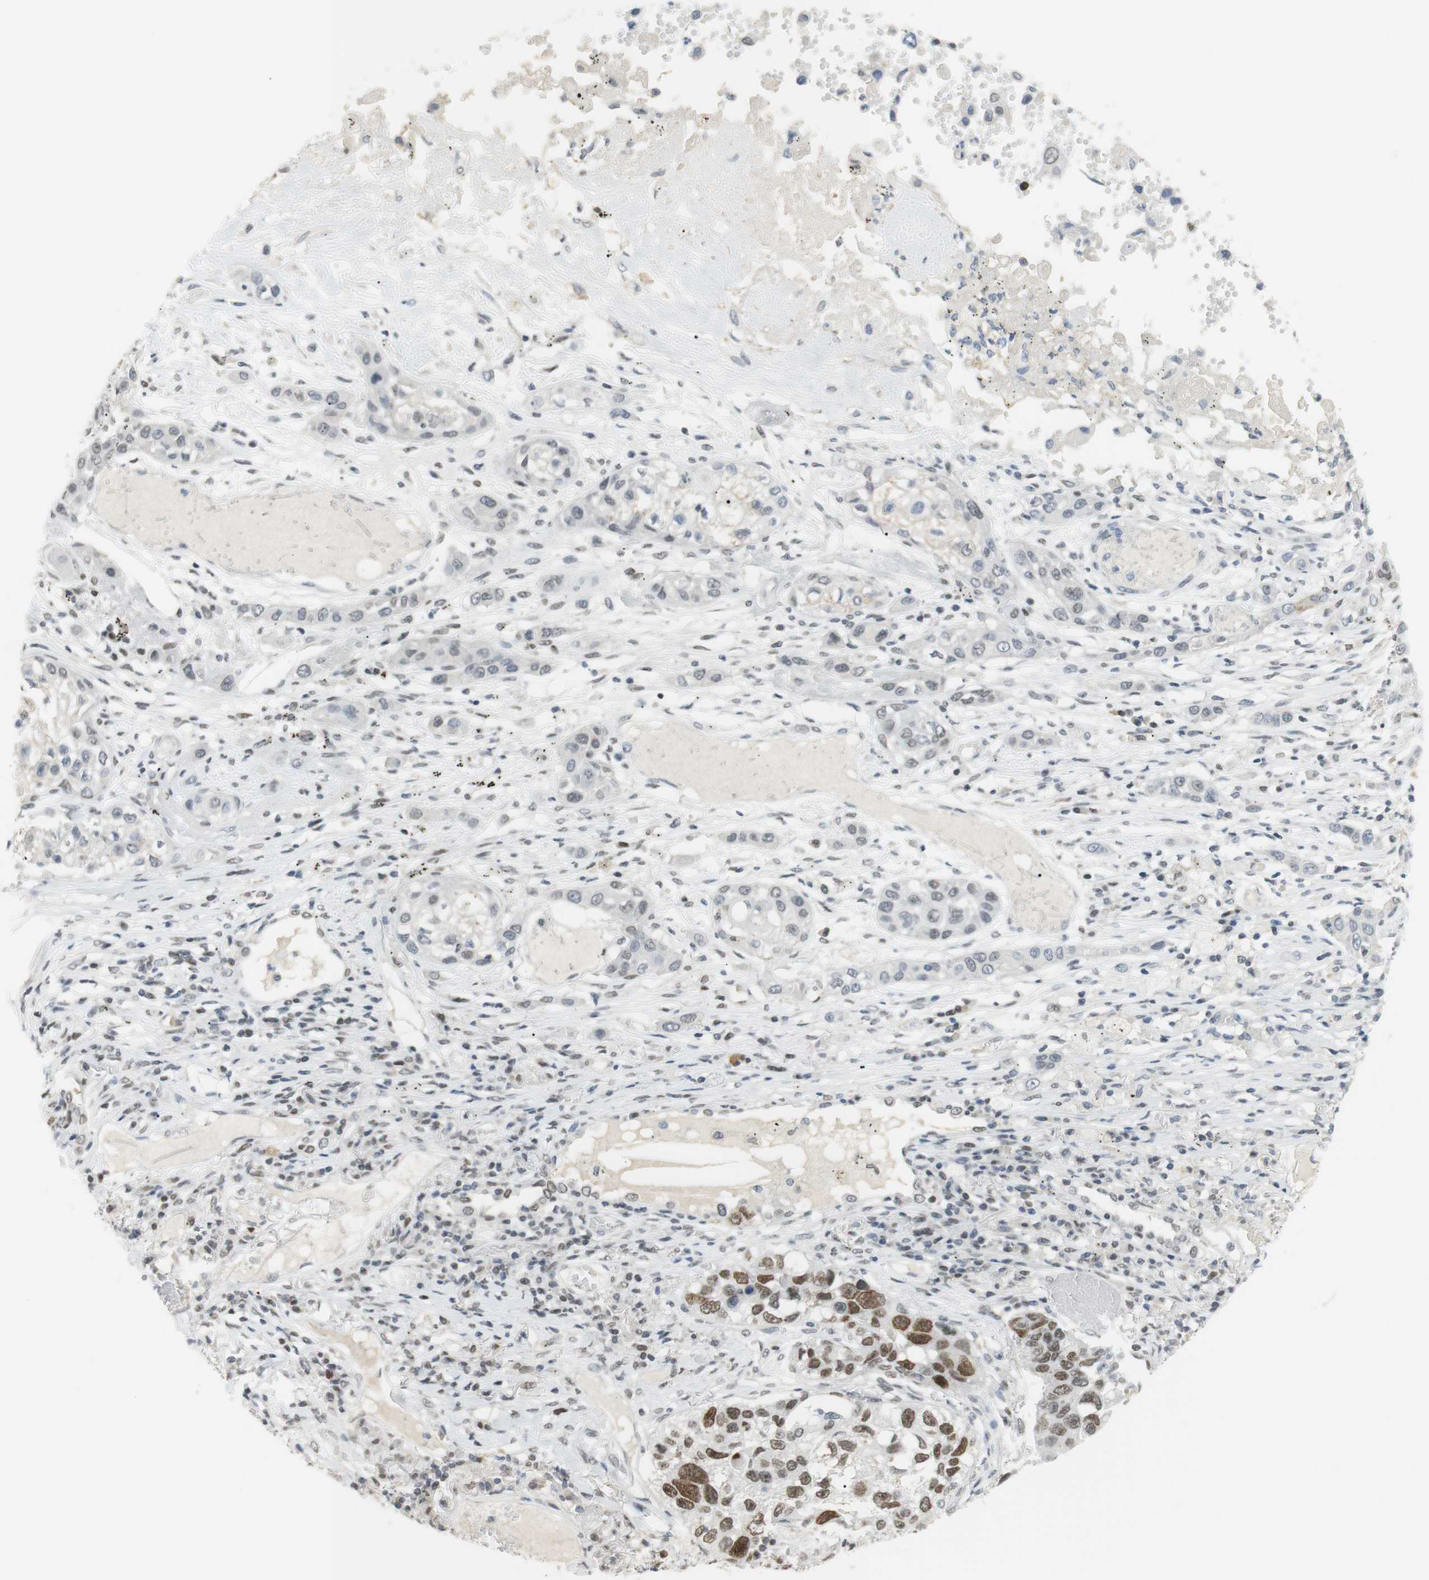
{"staining": {"intensity": "strong", "quantity": "<25%", "location": "nuclear"}, "tissue": "lung cancer", "cell_type": "Tumor cells", "image_type": "cancer", "snomed": [{"axis": "morphology", "description": "Squamous cell carcinoma, NOS"}, {"axis": "topography", "description": "Lung"}], "caption": "The micrograph displays a brown stain indicating the presence of a protein in the nuclear of tumor cells in squamous cell carcinoma (lung).", "gene": "BMI1", "patient": {"sex": "male", "age": 71}}